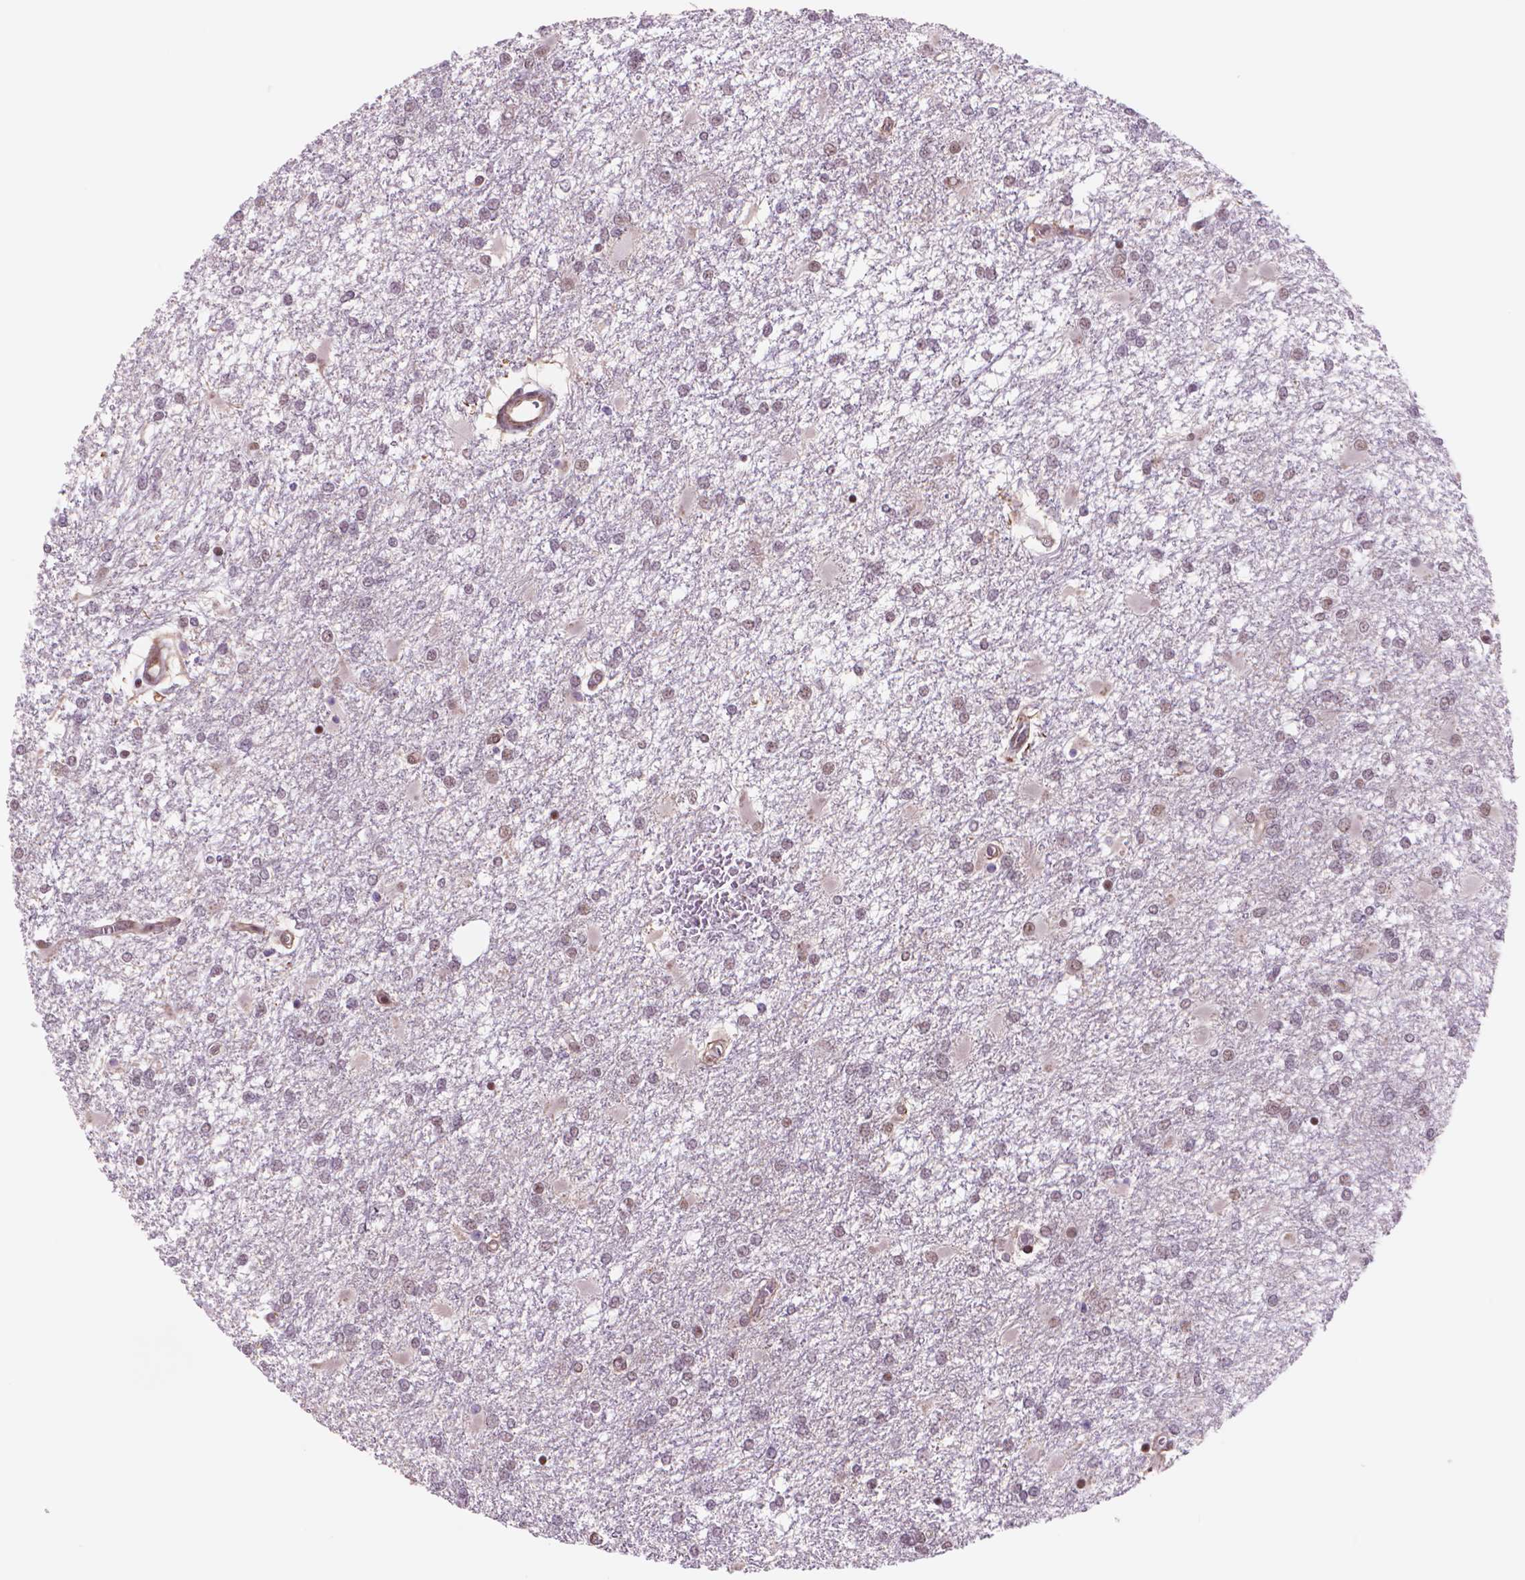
{"staining": {"intensity": "weak", "quantity": "<25%", "location": "nuclear"}, "tissue": "glioma", "cell_type": "Tumor cells", "image_type": "cancer", "snomed": [{"axis": "morphology", "description": "Glioma, malignant, High grade"}, {"axis": "topography", "description": "Cerebral cortex"}], "caption": "Immunohistochemical staining of human glioma exhibits no significant expression in tumor cells. (DAB immunohistochemistry (IHC), high magnification).", "gene": "POLR3D", "patient": {"sex": "male", "age": 79}}